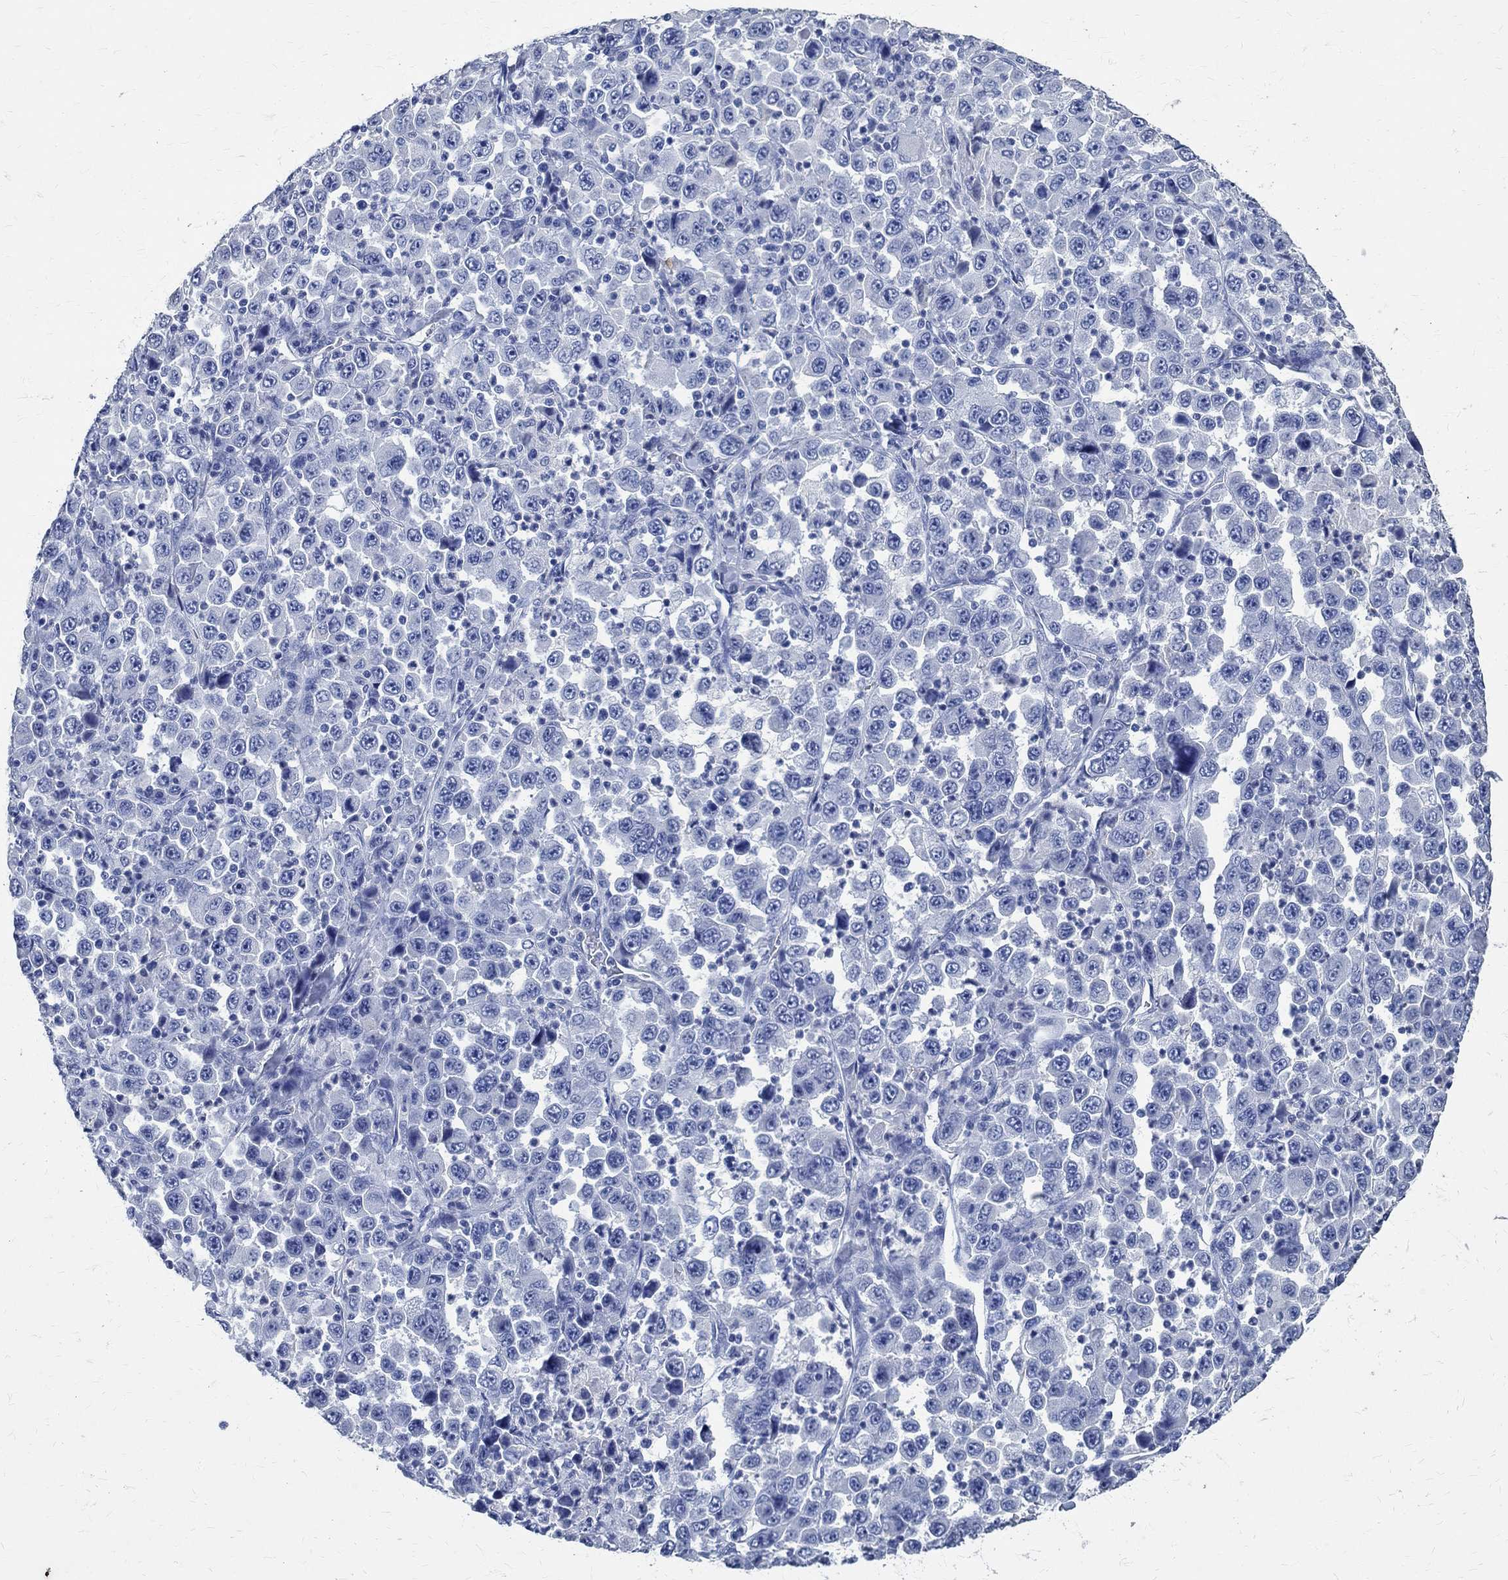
{"staining": {"intensity": "negative", "quantity": "none", "location": "none"}, "tissue": "stomach cancer", "cell_type": "Tumor cells", "image_type": "cancer", "snomed": [{"axis": "morphology", "description": "Normal tissue, NOS"}, {"axis": "morphology", "description": "Adenocarcinoma, NOS"}, {"axis": "topography", "description": "Stomach, upper"}, {"axis": "topography", "description": "Stomach"}], "caption": "Adenocarcinoma (stomach) stained for a protein using immunohistochemistry exhibits no expression tumor cells.", "gene": "TMEM221", "patient": {"sex": "male", "age": 59}}